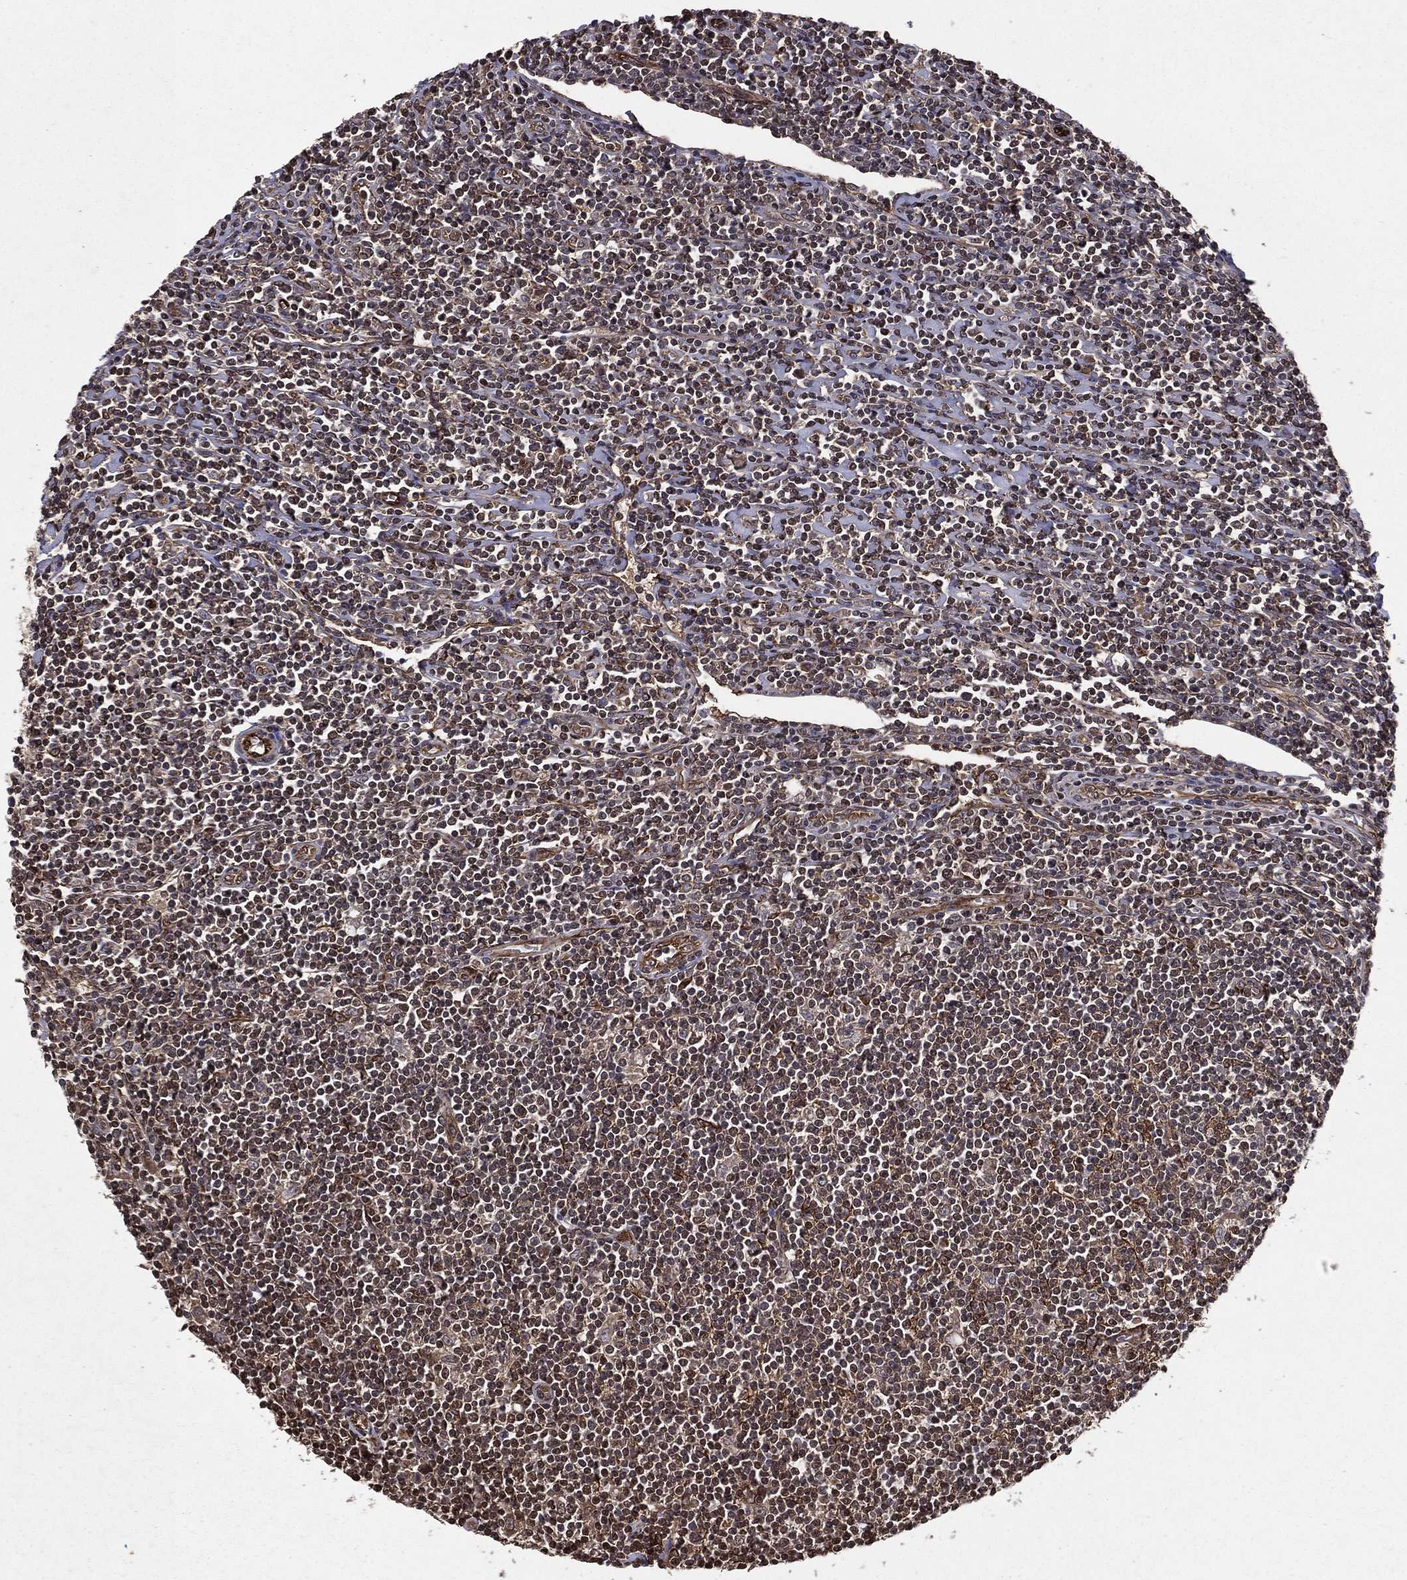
{"staining": {"intensity": "moderate", "quantity": "<25%", "location": "cytoplasmic/membranous"}, "tissue": "lymphoma", "cell_type": "Tumor cells", "image_type": "cancer", "snomed": [{"axis": "morphology", "description": "Hodgkin's disease, NOS"}, {"axis": "topography", "description": "Lymph node"}], "caption": "IHC (DAB) staining of human Hodgkin's disease shows moderate cytoplasmic/membranous protein positivity in approximately <25% of tumor cells. Using DAB (3,3'-diaminobenzidine) (brown) and hematoxylin (blue) stains, captured at high magnification using brightfield microscopy.", "gene": "CERS2", "patient": {"sex": "male", "age": 40}}